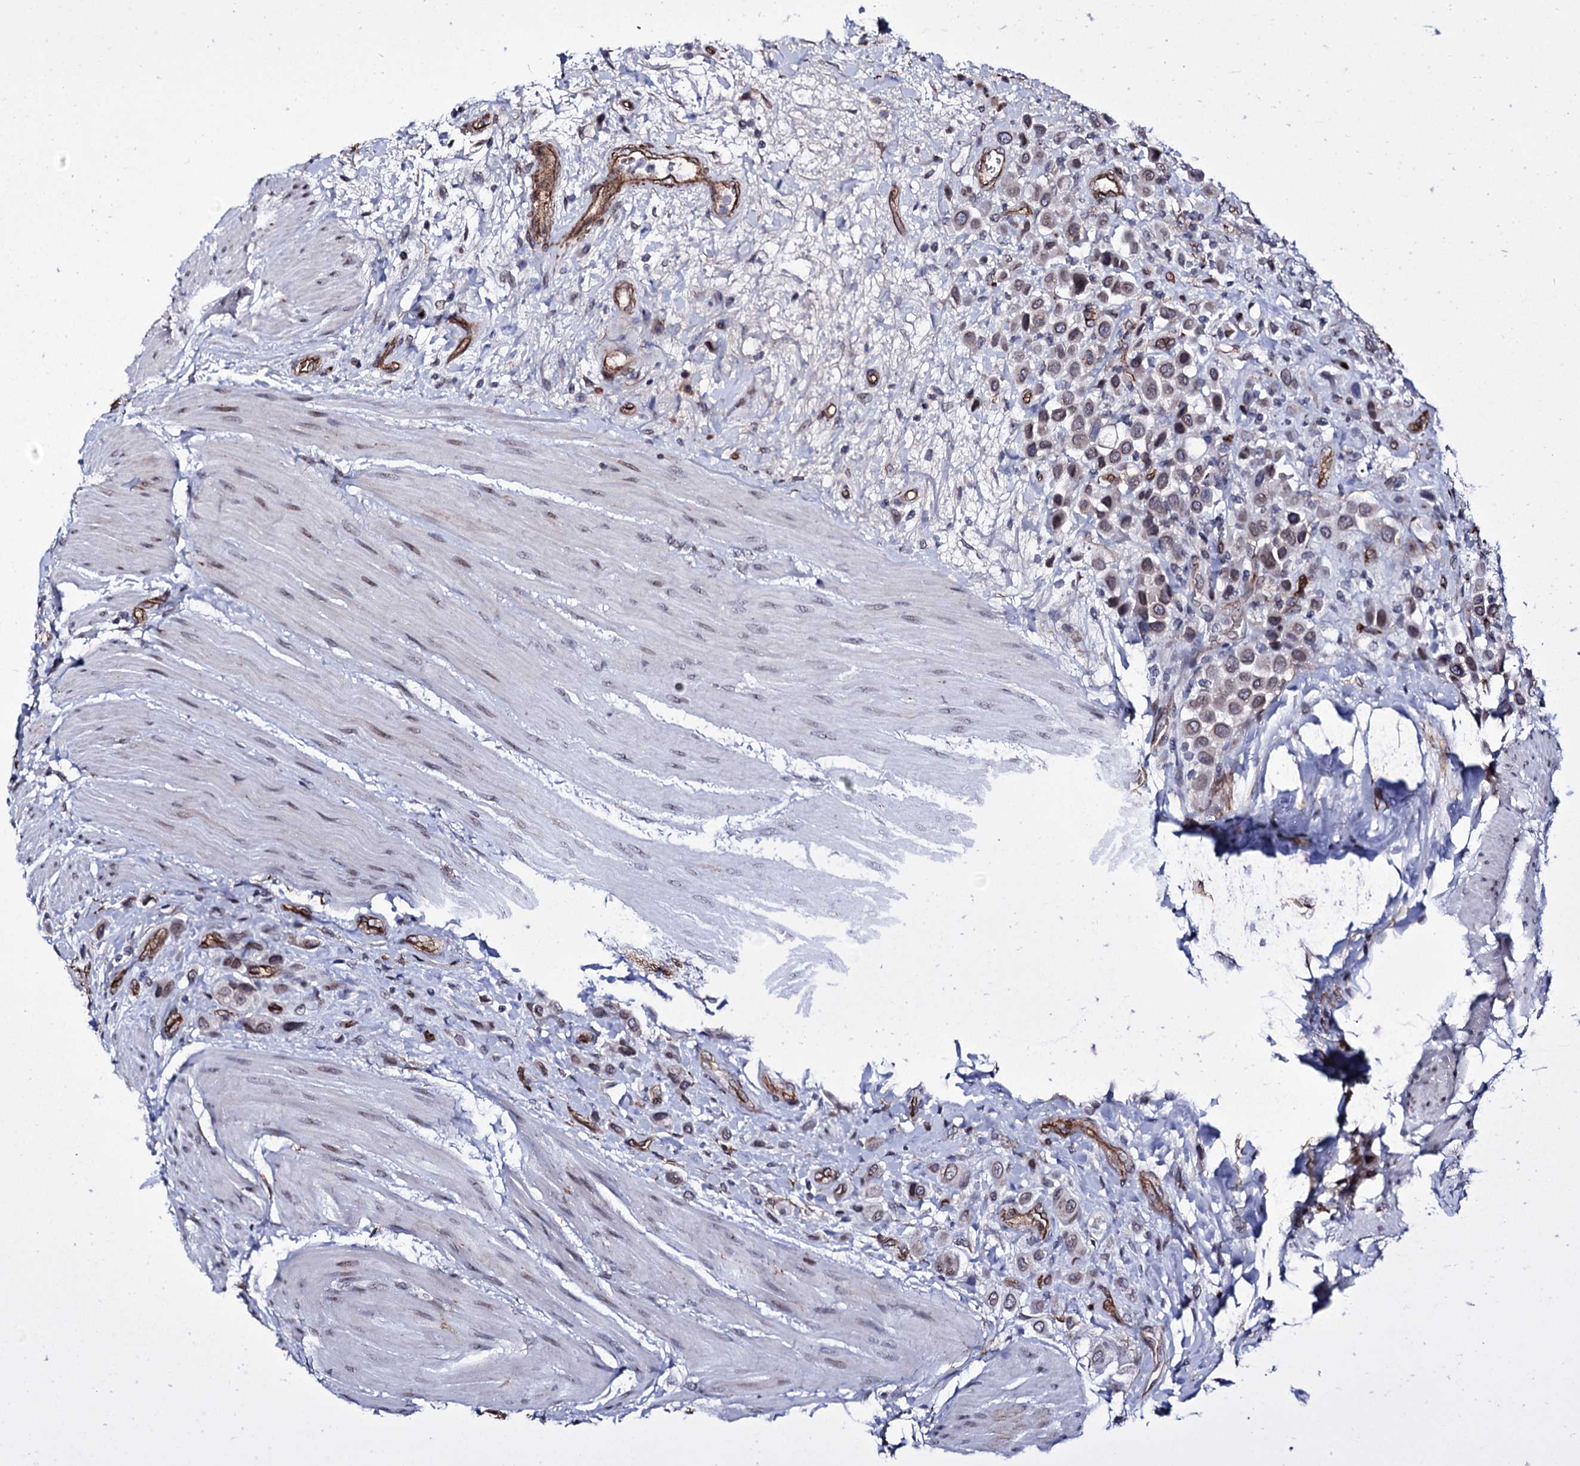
{"staining": {"intensity": "weak", "quantity": "25%-75%", "location": "cytoplasmic/membranous,nuclear"}, "tissue": "urothelial cancer", "cell_type": "Tumor cells", "image_type": "cancer", "snomed": [{"axis": "morphology", "description": "Urothelial carcinoma, High grade"}, {"axis": "topography", "description": "Urinary bladder"}], "caption": "This photomicrograph demonstrates immunohistochemistry (IHC) staining of high-grade urothelial carcinoma, with low weak cytoplasmic/membranous and nuclear expression in about 25%-75% of tumor cells.", "gene": "ZC3H12C", "patient": {"sex": "male", "age": 50}}